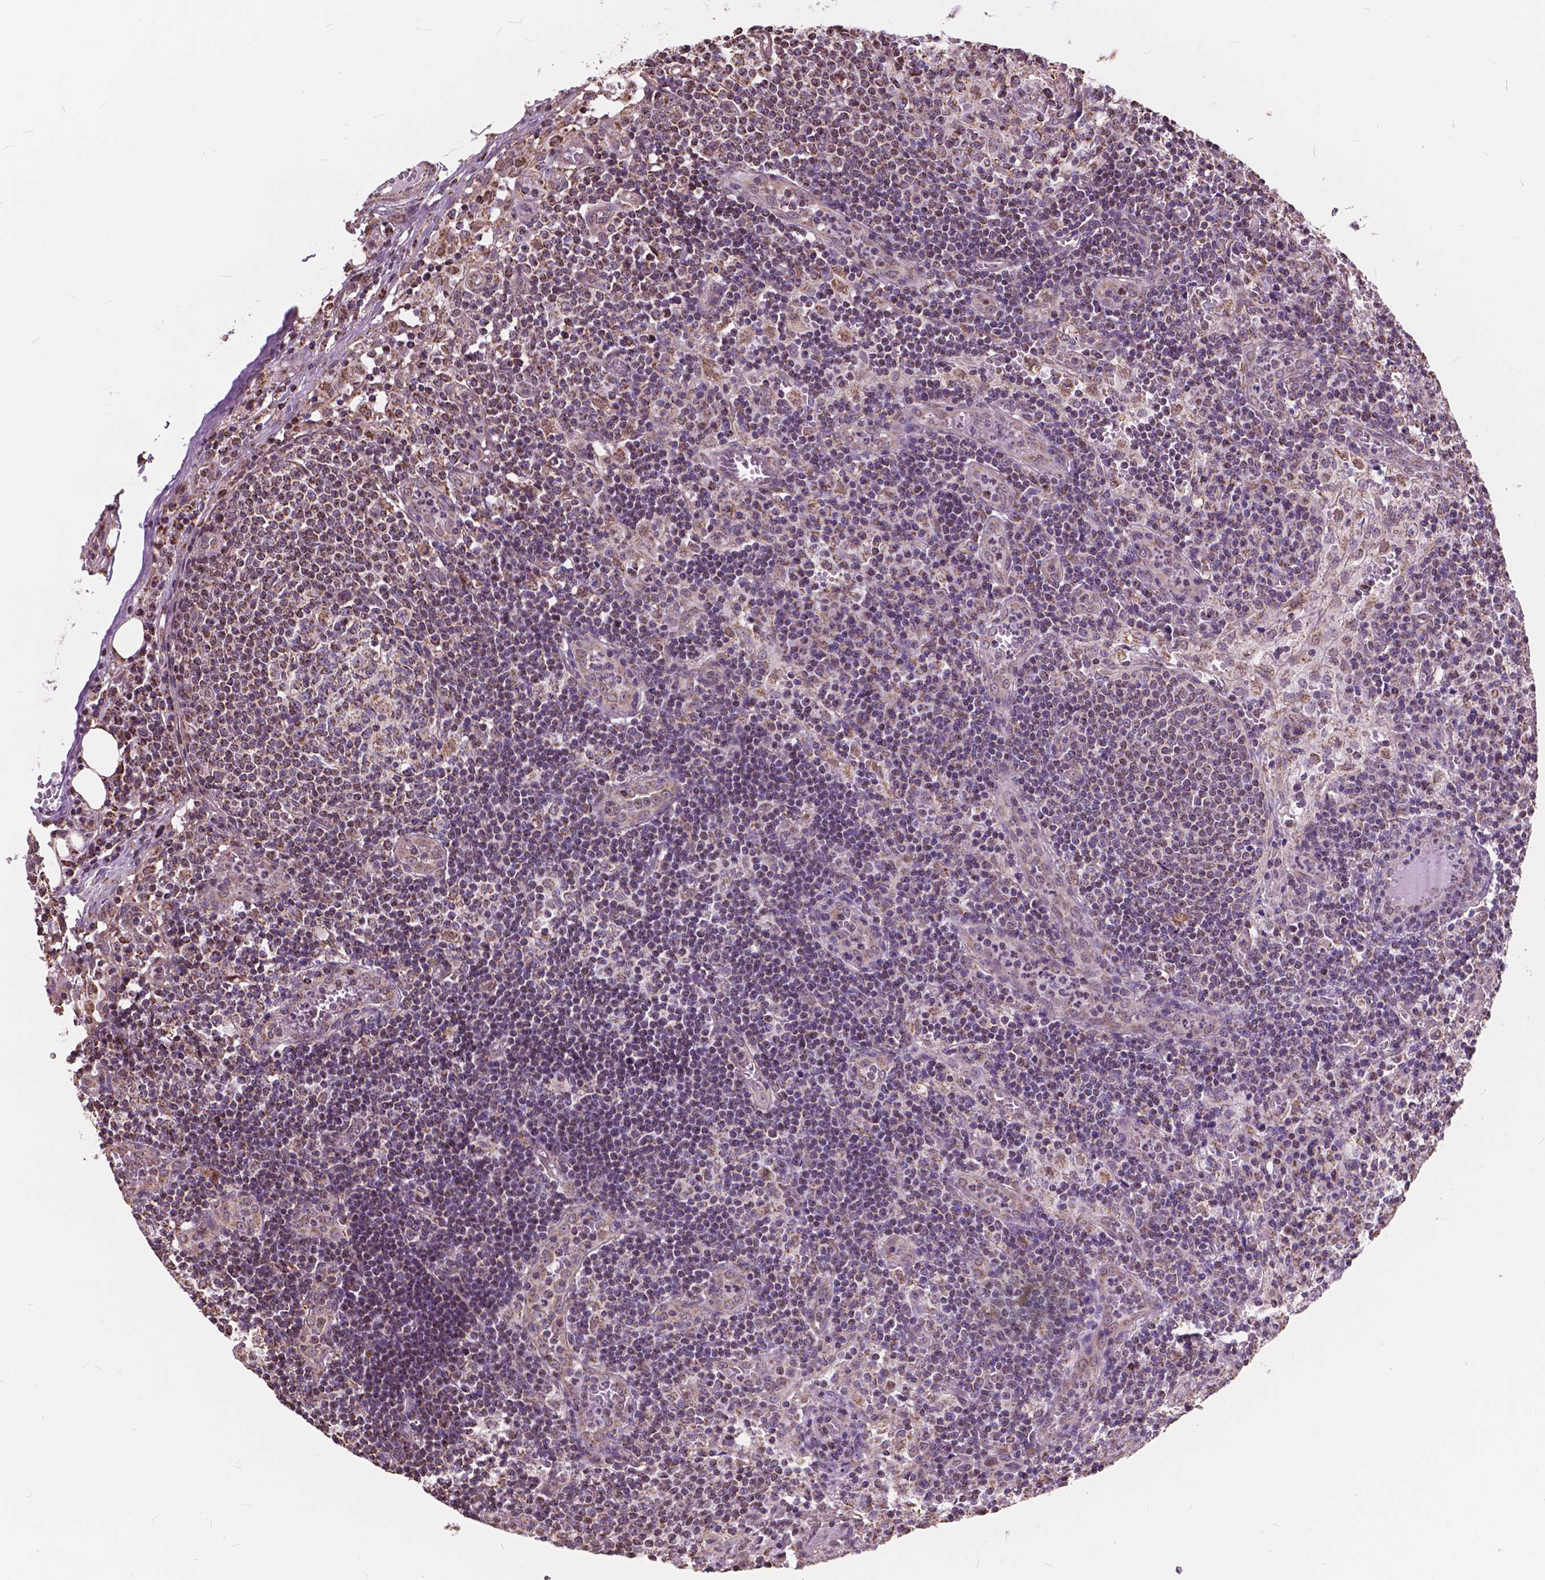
{"staining": {"intensity": "weak", "quantity": "25%-75%", "location": "cytoplasmic/membranous"}, "tissue": "lymph node", "cell_type": "Germinal center cells", "image_type": "normal", "snomed": [{"axis": "morphology", "description": "Normal tissue, NOS"}, {"axis": "topography", "description": "Lymph node"}], "caption": "IHC photomicrograph of unremarkable human lymph node stained for a protein (brown), which shows low levels of weak cytoplasmic/membranous expression in about 25%-75% of germinal center cells.", "gene": "SCOC", "patient": {"sex": "male", "age": 62}}